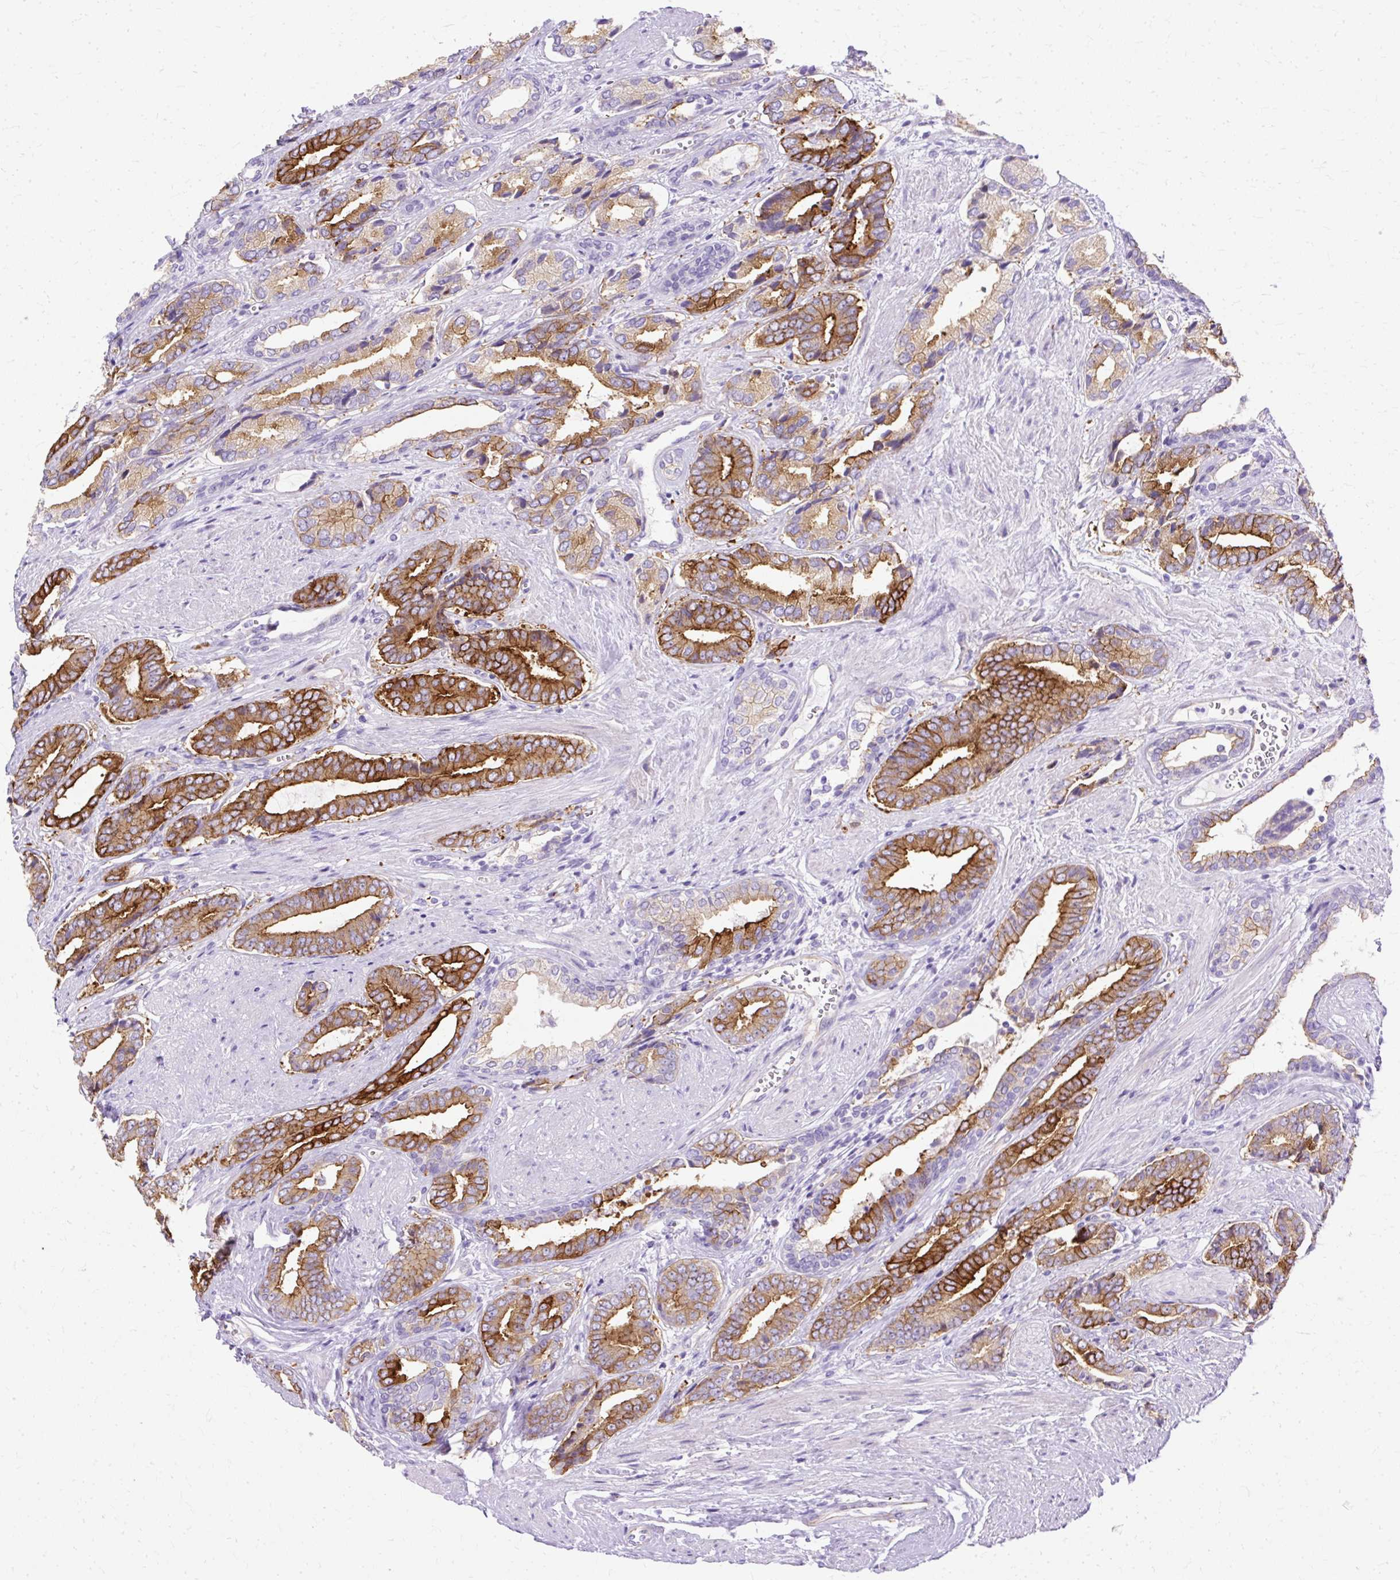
{"staining": {"intensity": "moderate", "quantity": ">75%", "location": "cytoplasmic/membranous"}, "tissue": "prostate cancer", "cell_type": "Tumor cells", "image_type": "cancer", "snomed": [{"axis": "morphology", "description": "Adenocarcinoma, NOS"}, {"axis": "topography", "description": "Prostate and seminal vesicle, NOS"}], "caption": "There is medium levels of moderate cytoplasmic/membranous expression in tumor cells of prostate cancer (adenocarcinoma), as demonstrated by immunohistochemical staining (brown color).", "gene": "MYO6", "patient": {"sex": "male", "age": 76}}